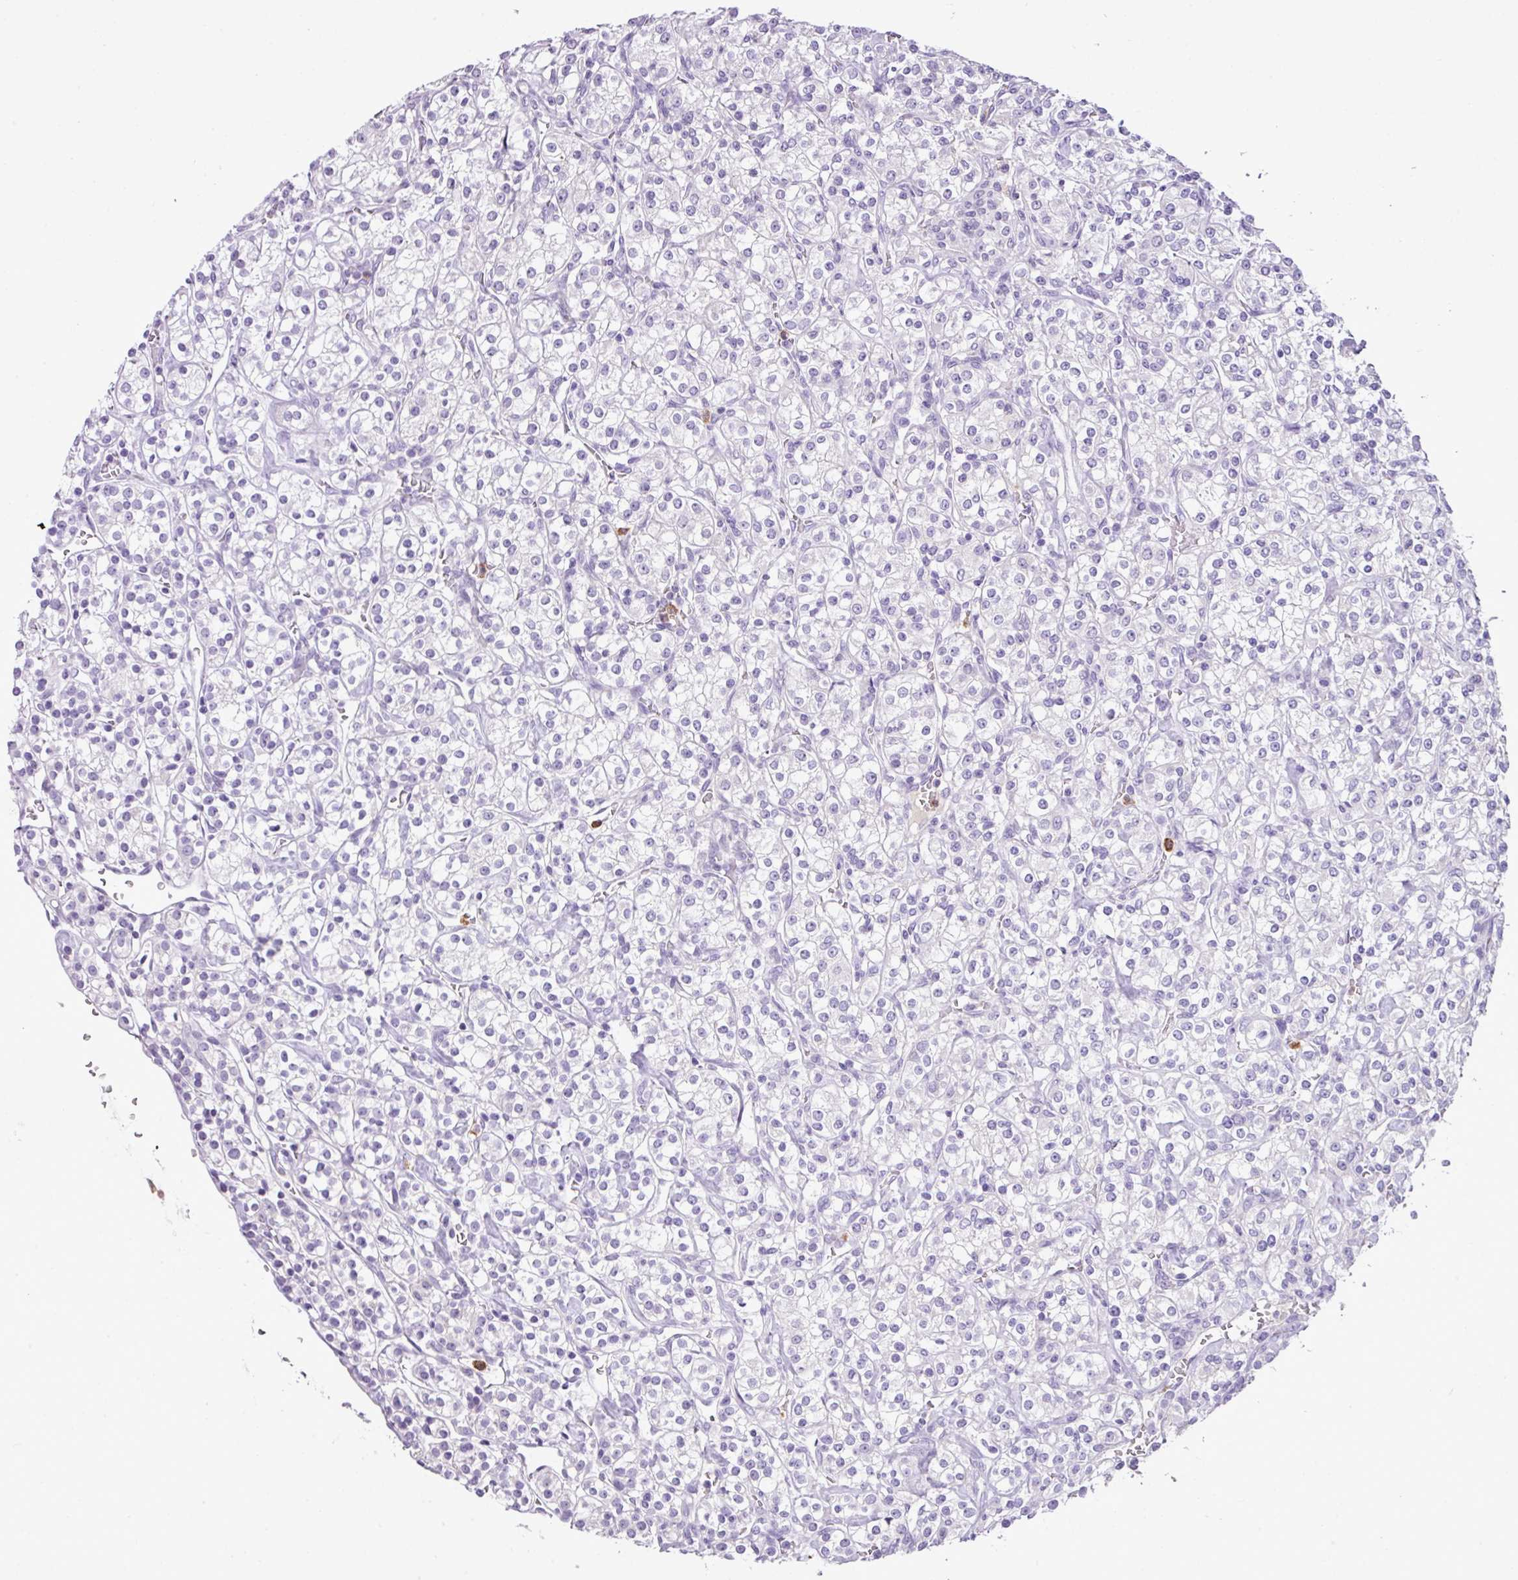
{"staining": {"intensity": "negative", "quantity": "none", "location": "none"}, "tissue": "renal cancer", "cell_type": "Tumor cells", "image_type": "cancer", "snomed": [{"axis": "morphology", "description": "Adenocarcinoma, NOS"}, {"axis": "topography", "description": "Kidney"}], "caption": "This is an immunohistochemistry (IHC) image of renal cancer. There is no expression in tumor cells.", "gene": "HTR3E", "patient": {"sex": "male", "age": 77}}